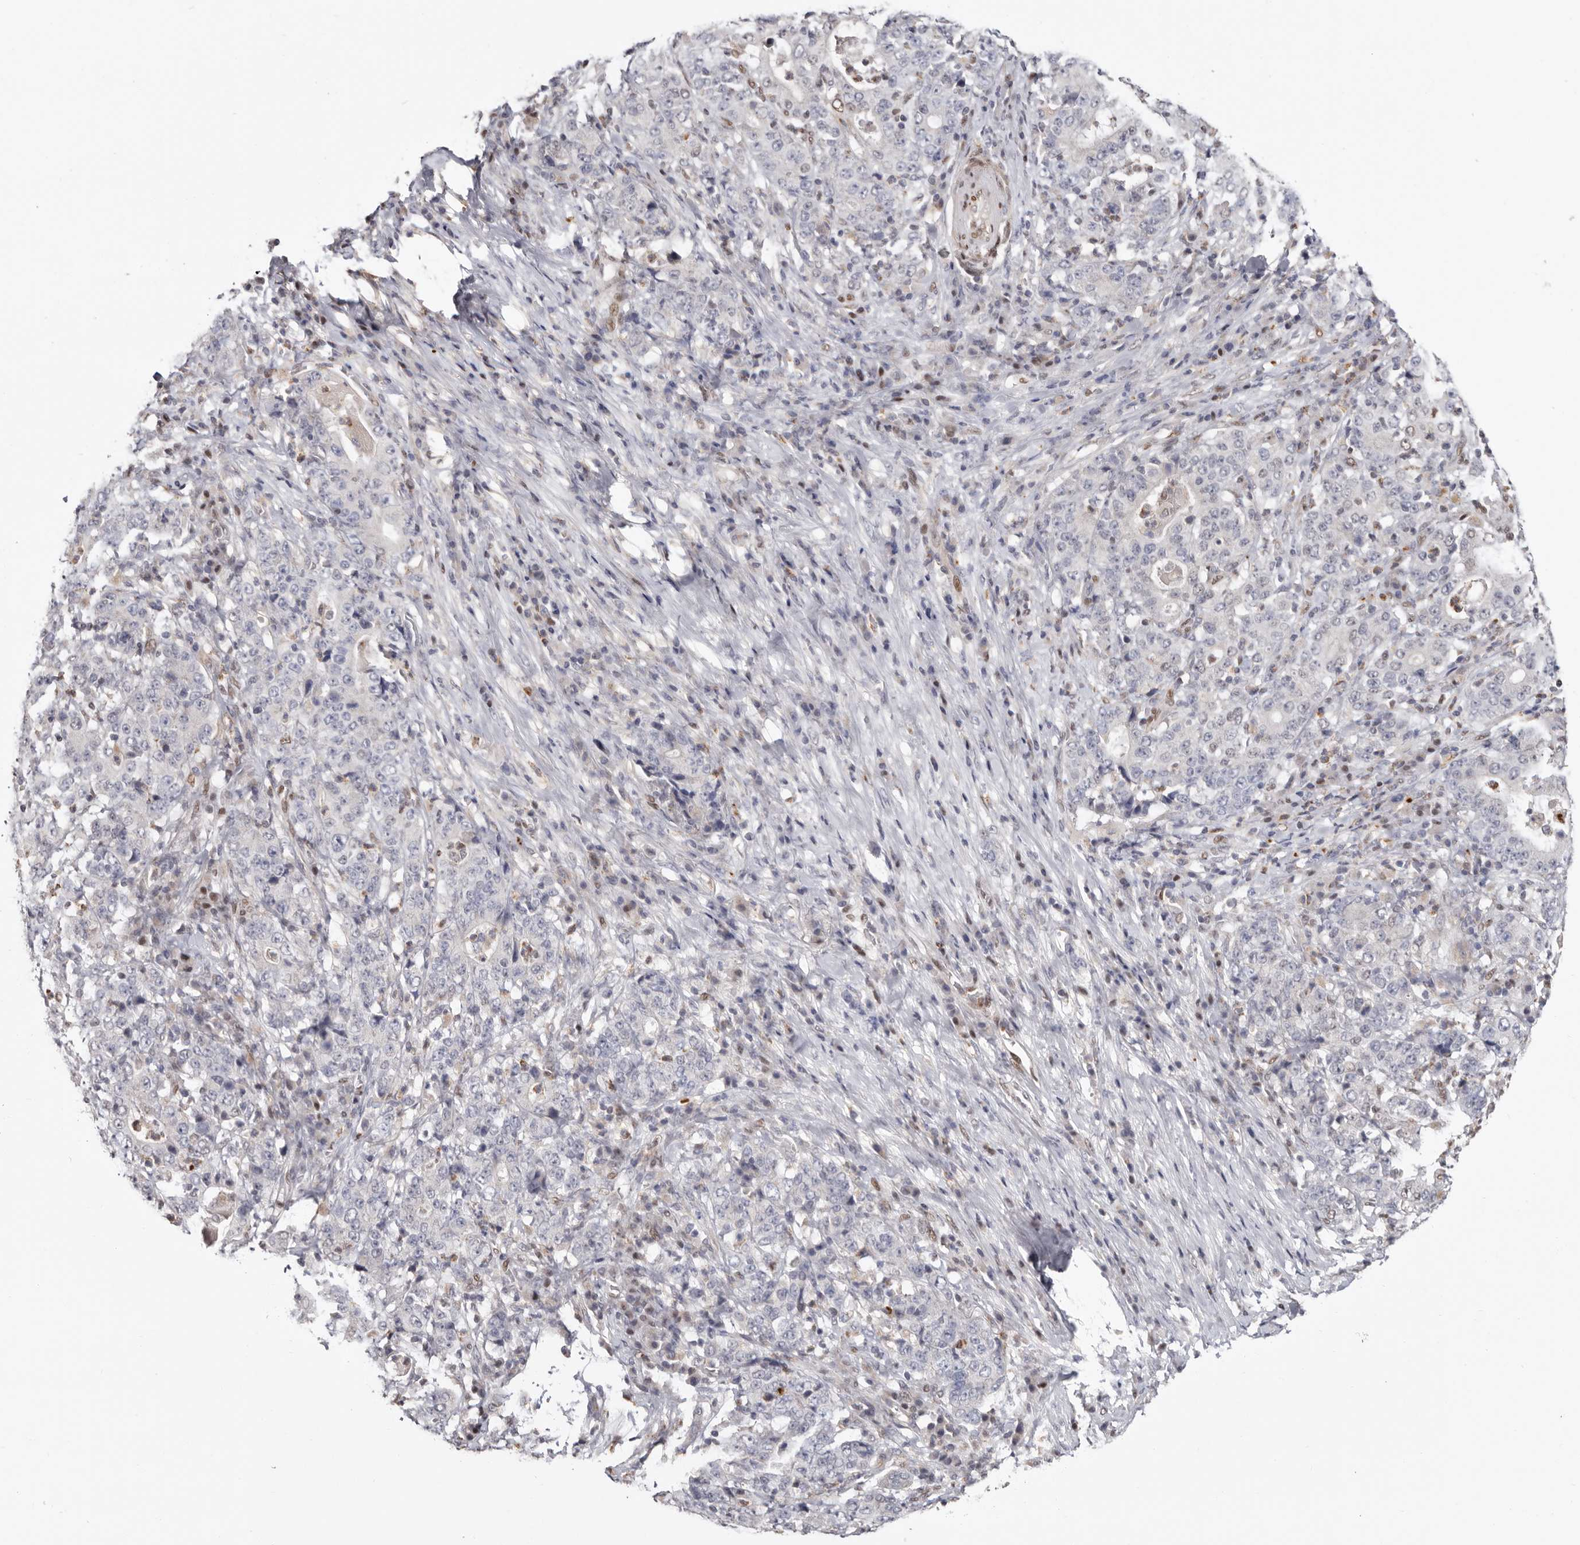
{"staining": {"intensity": "negative", "quantity": "none", "location": "none"}, "tissue": "stomach cancer", "cell_type": "Tumor cells", "image_type": "cancer", "snomed": [{"axis": "morphology", "description": "Normal tissue, NOS"}, {"axis": "morphology", "description": "Adenocarcinoma, NOS"}, {"axis": "topography", "description": "Stomach, upper"}, {"axis": "topography", "description": "Stomach"}], "caption": "This is an immunohistochemistry (IHC) image of stomach cancer. There is no positivity in tumor cells.", "gene": "SMAD7", "patient": {"sex": "male", "age": 59}}